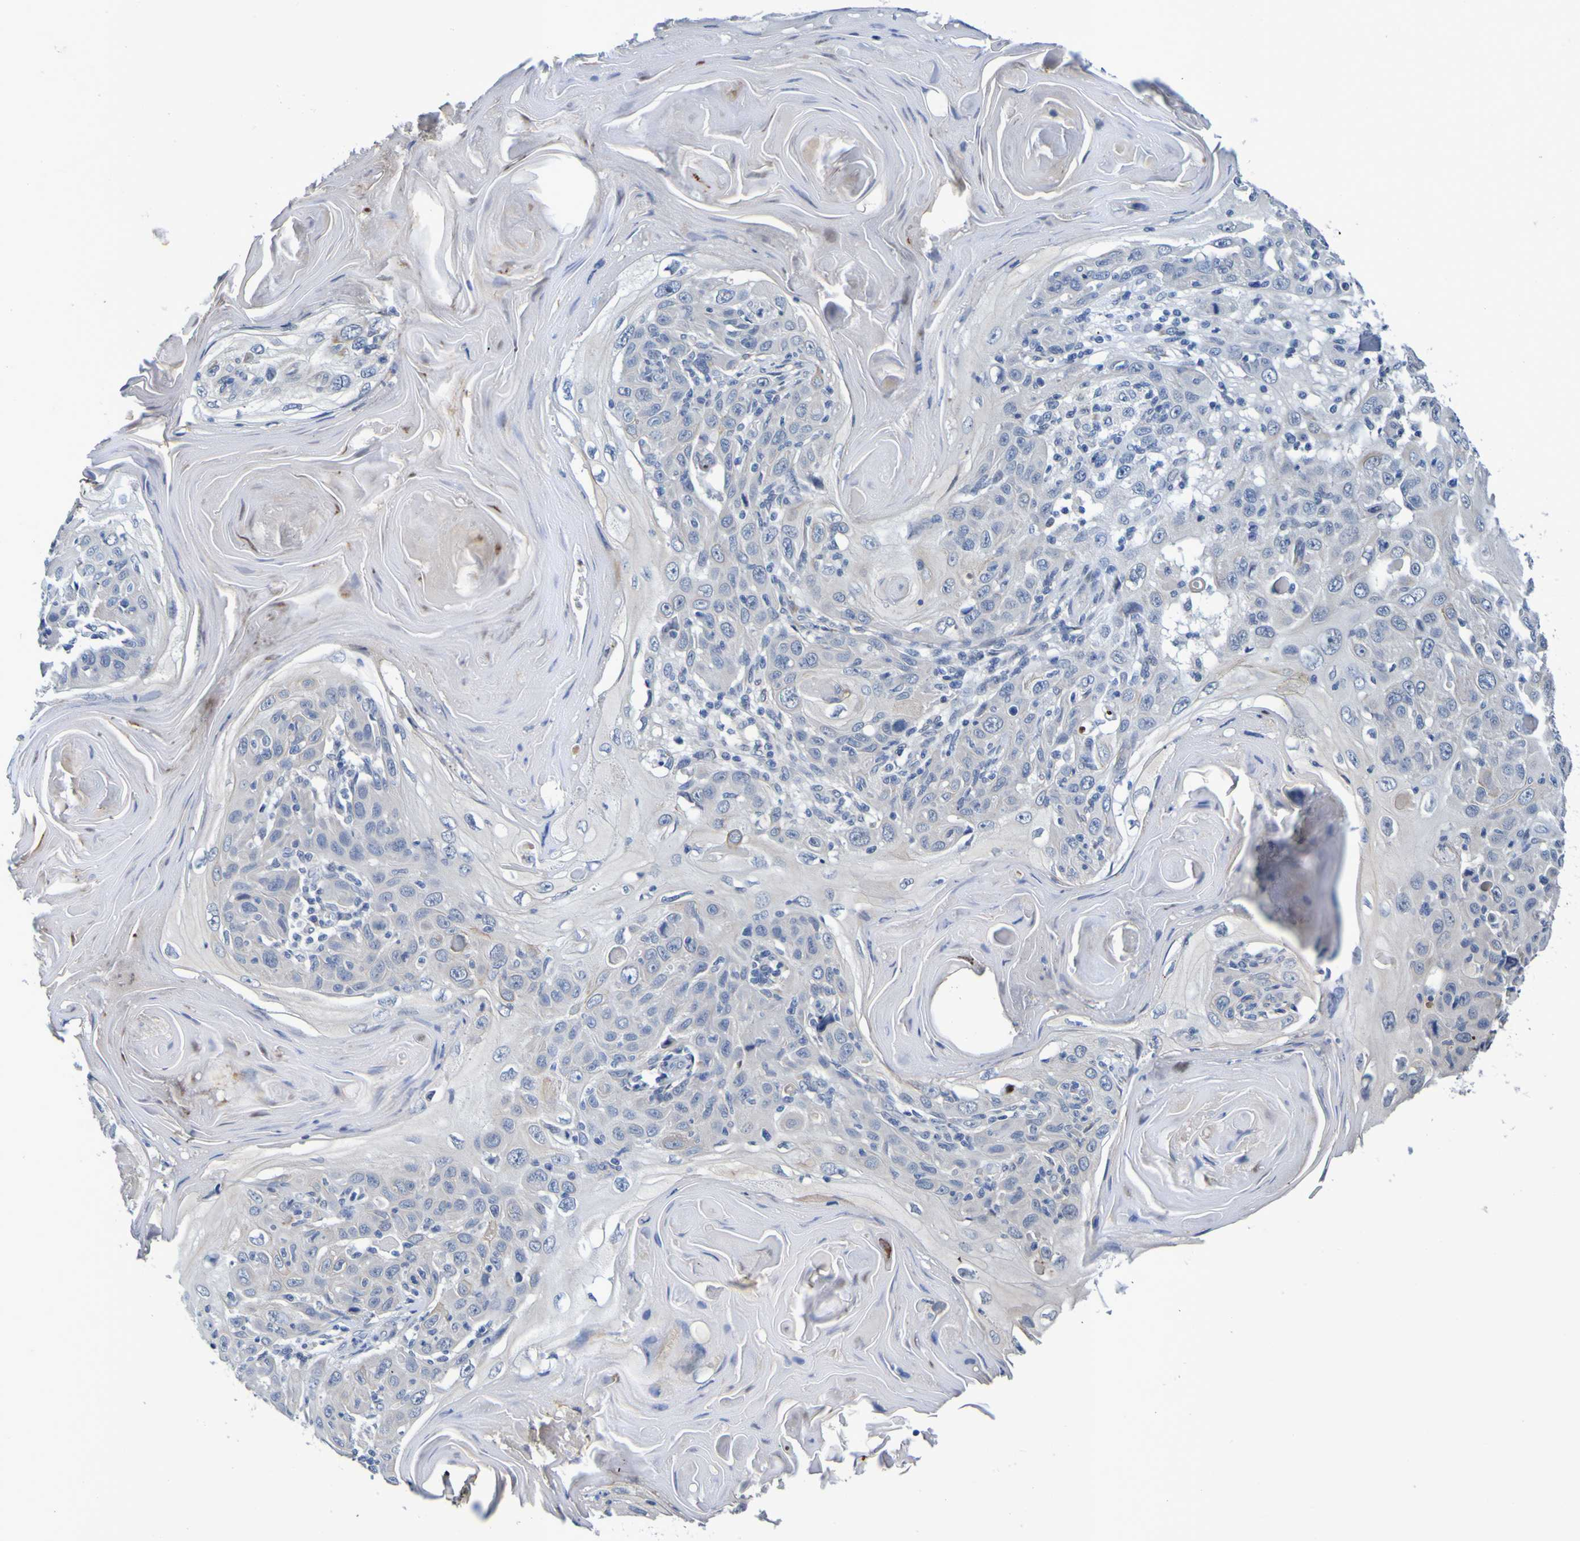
{"staining": {"intensity": "negative", "quantity": "none", "location": "none"}, "tissue": "skin cancer", "cell_type": "Tumor cells", "image_type": "cancer", "snomed": [{"axis": "morphology", "description": "Squamous cell carcinoma, NOS"}, {"axis": "topography", "description": "Skin"}], "caption": "Immunohistochemical staining of skin cancer (squamous cell carcinoma) exhibits no significant expression in tumor cells.", "gene": "VMA21", "patient": {"sex": "female", "age": 88}}